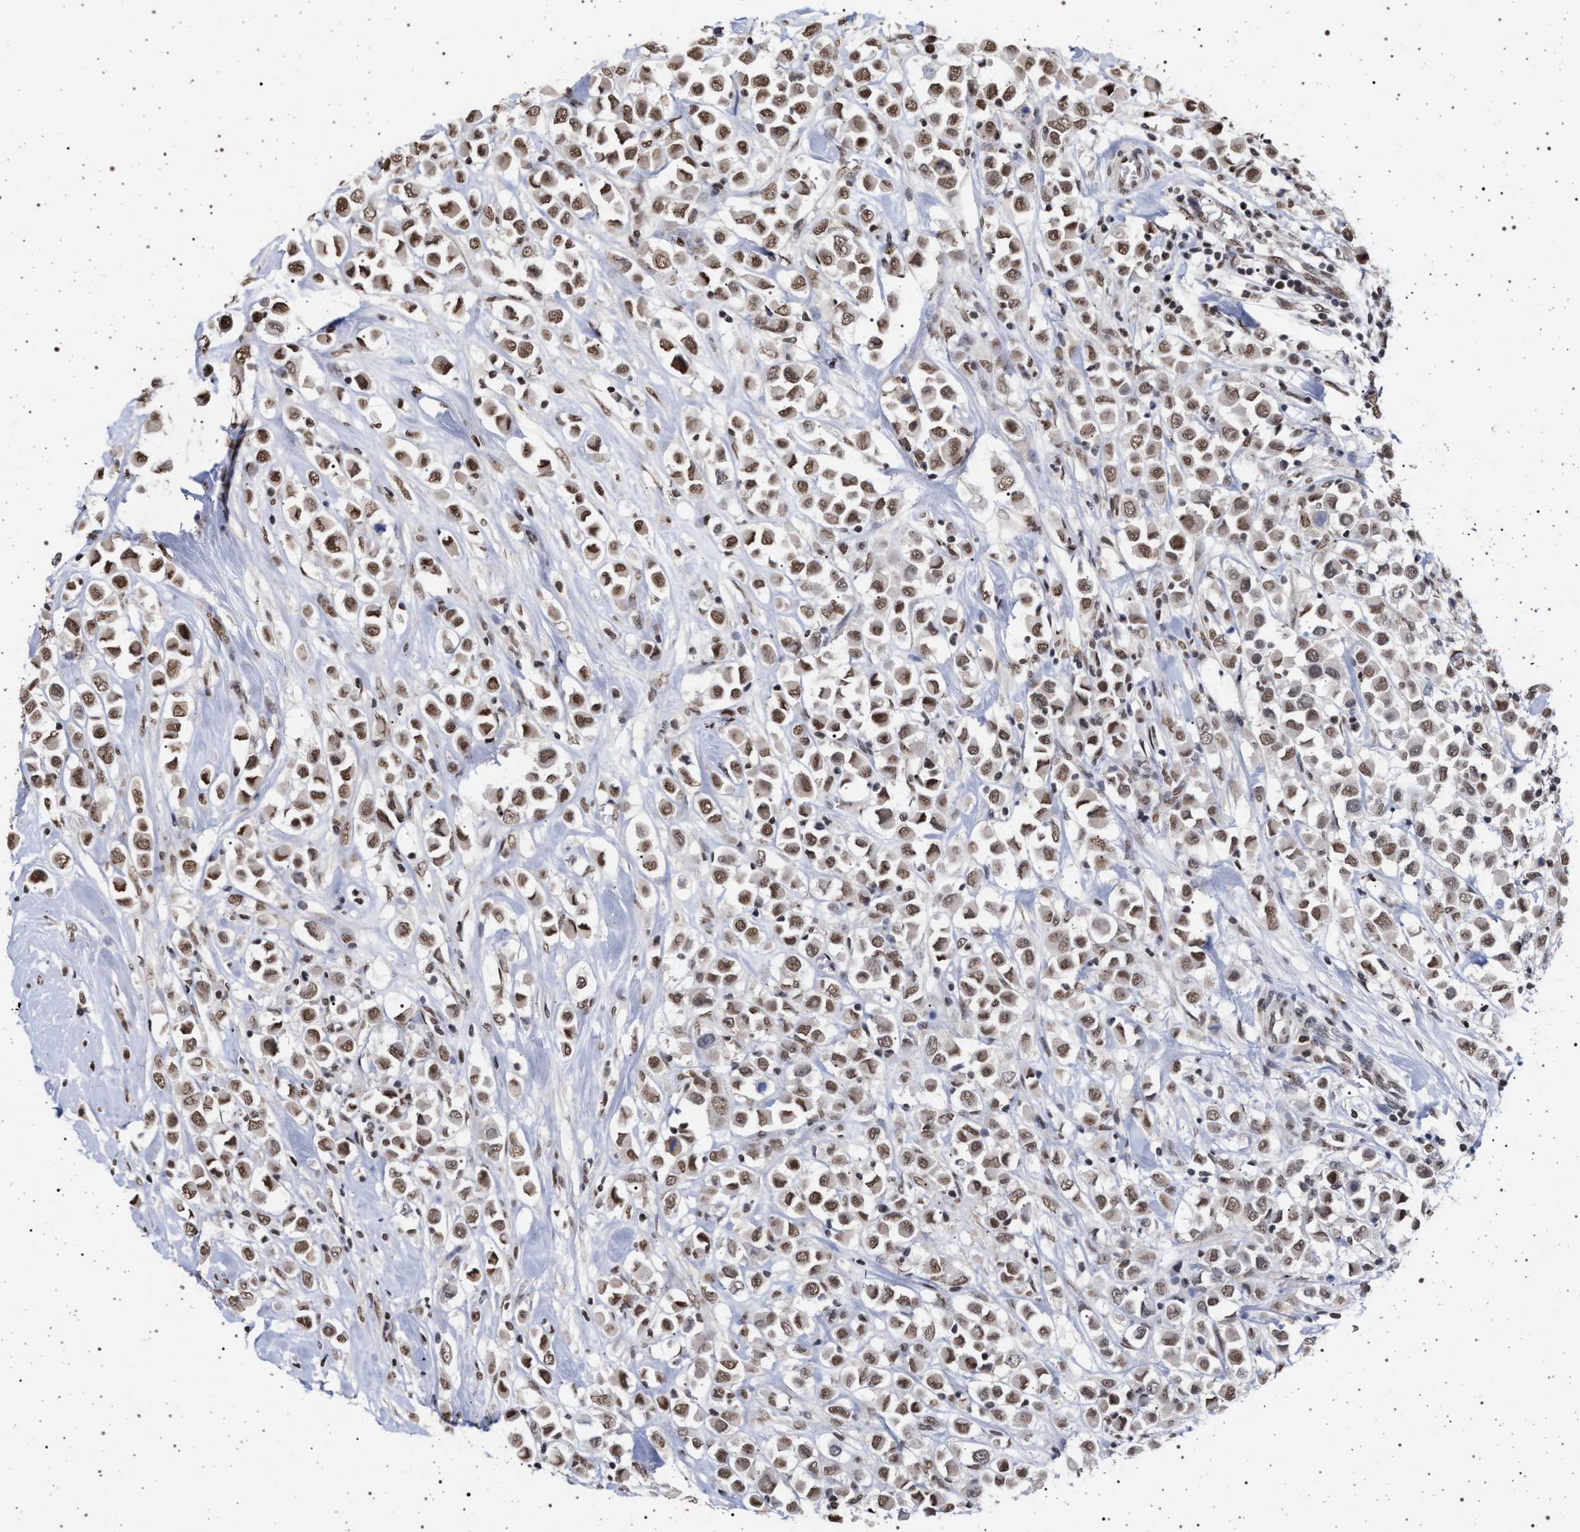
{"staining": {"intensity": "moderate", "quantity": ">75%", "location": "nuclear"}, "tissue": "breast cancer", "cell_type": "Tumor cells", "image_type": "cancer", "snomed": [{"axis": "morphology", "description": "Duct carcinoma"}, {"axis": "topography", "description": "Breast"}], "caption": "DAB (3,3'-diaminobenzidine) immunohistochemical staining of human invasive ductal carcinoma (breast) exhibits moderate nuclear protein staining in about >75% of tumor cells.", "gene": "PHF12", "patient": {"sex": "female", "age": 61}}